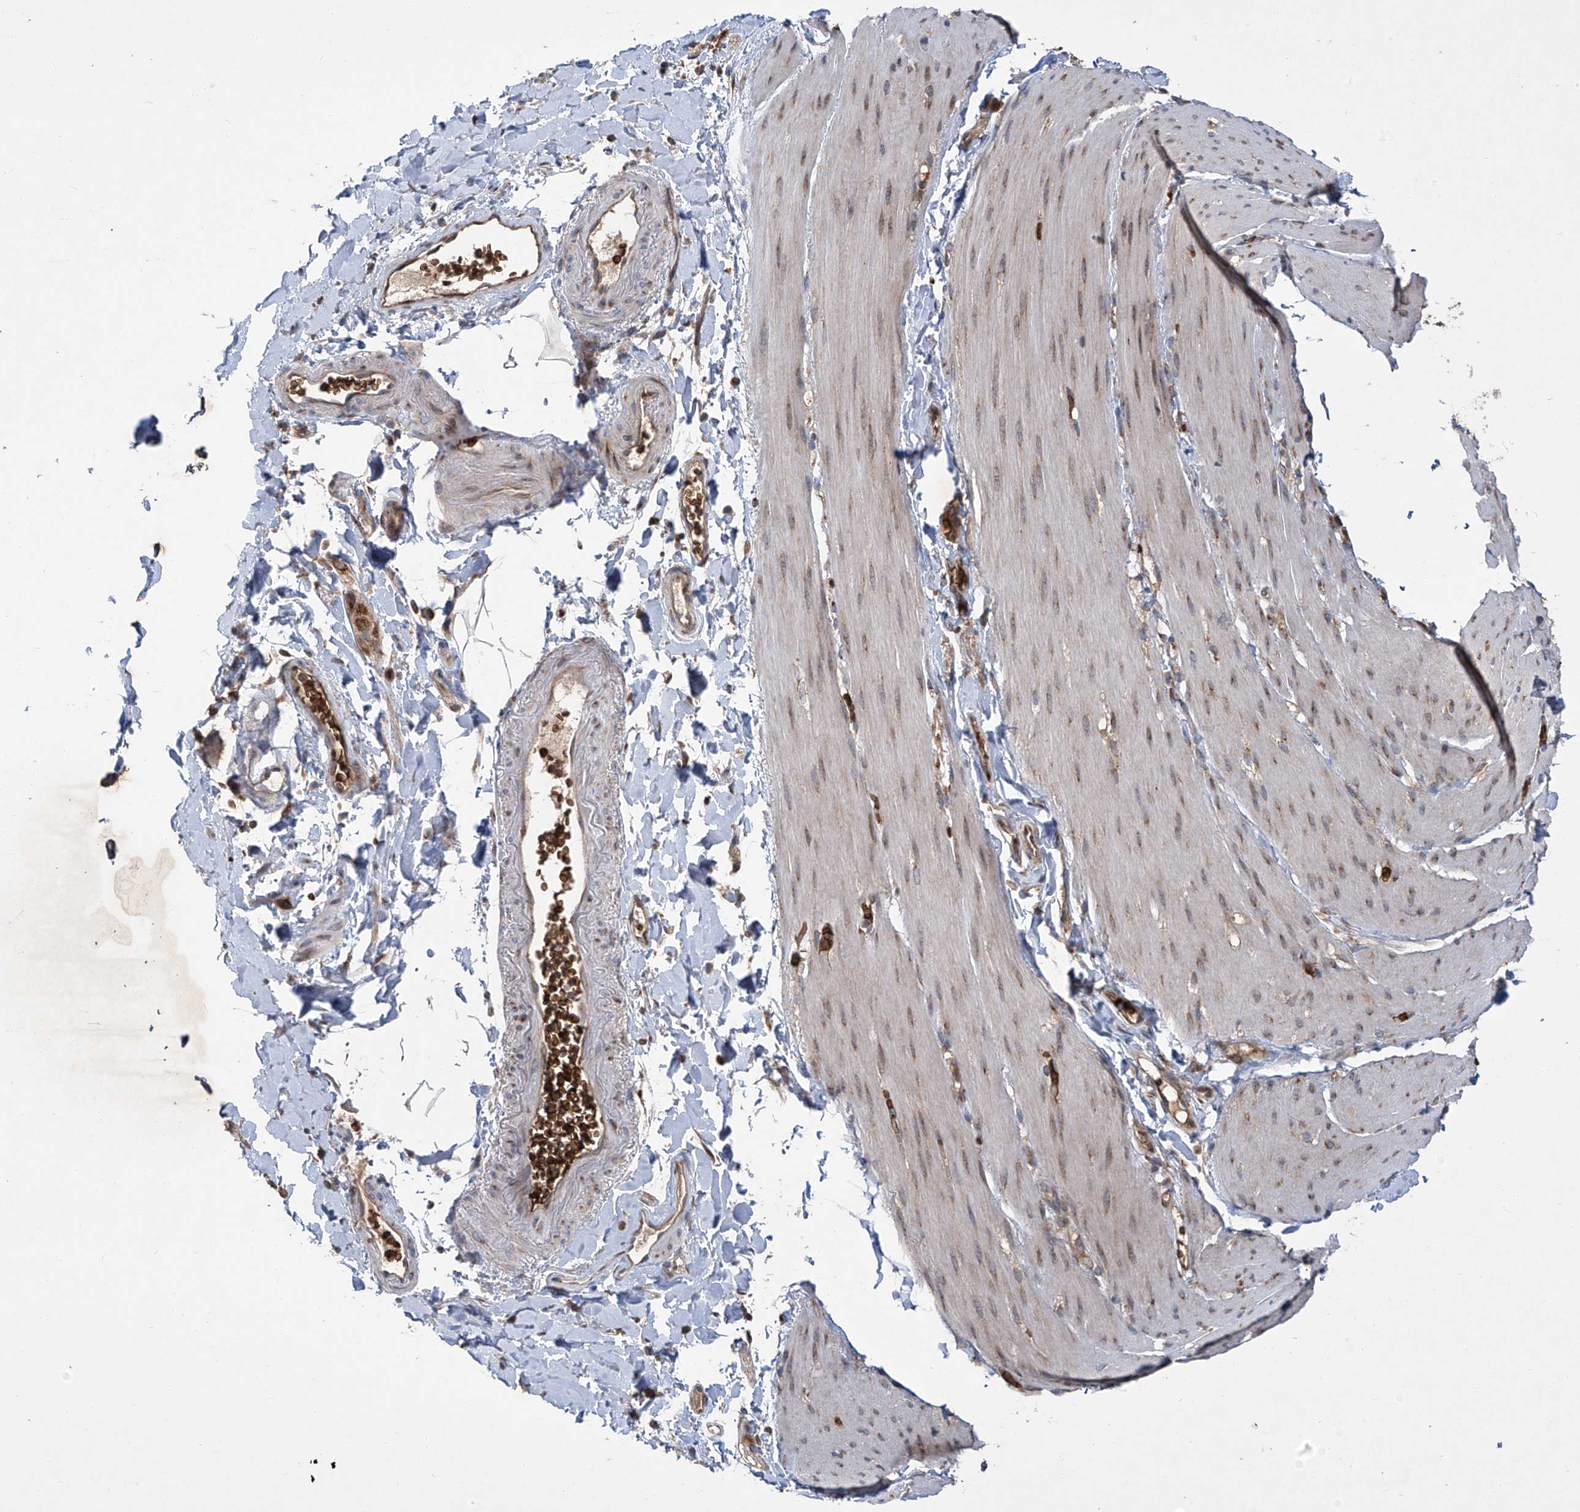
{"staining": {"intensity": "weak", "quantity": "<25%", "location": "cytoplasmic/membranous"}, "tissue": "smooth muscle", "cell_type": "Smooth muscle cells", "image_type": "normal", "snomed": [{"axis": "morphology", "description": "Normal tissue, NOS"}, {"axis": "topography", "description": "Smooth muscle"}, {"axis": "topography", "description": "Small intestine"}], "caption": "An immunohistochemistry image of normal smooth muscle is shown. There is no staining in smooth muscle cells of smooth muscle.", "gene": "ZDHHC9", "patient": {"sex": "female", "age": 84}}